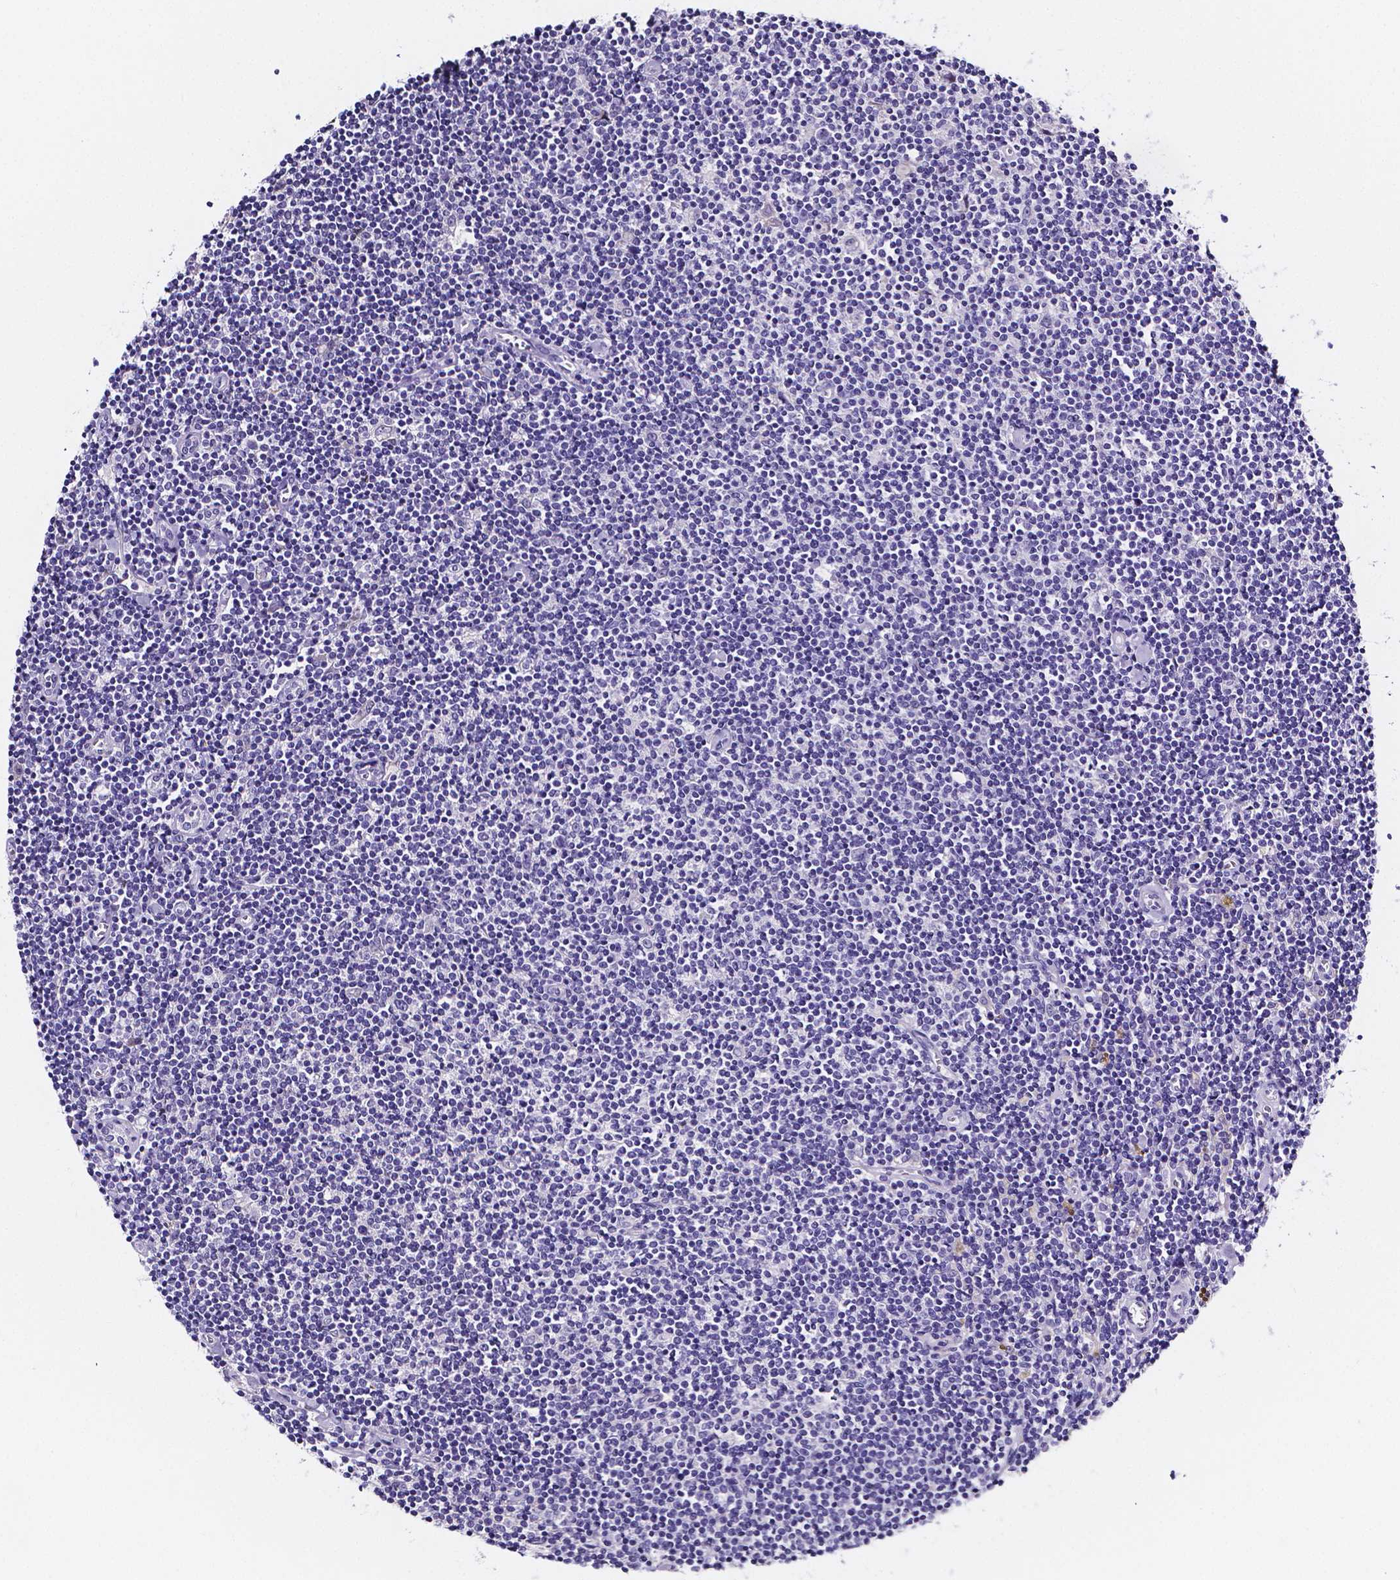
{"staining": {"intensity": "negative", "quantity": "none", "location": "none"}, "tissue": "lymphoma", "cell_type": "Tumor cells", "image_type": "cancer", "snomed": [{"axis": "morphology", "description": "Hodgkin's disease, NOS"}, {"axis": "topography", "description": "Lymph node"}], "caption": "DAB immunohistochemical staining of human lymphoma demonstrates no significant staining in tumor cells.", "gene": "NRGN", "patient": {"sex": "male", "age": 40}}